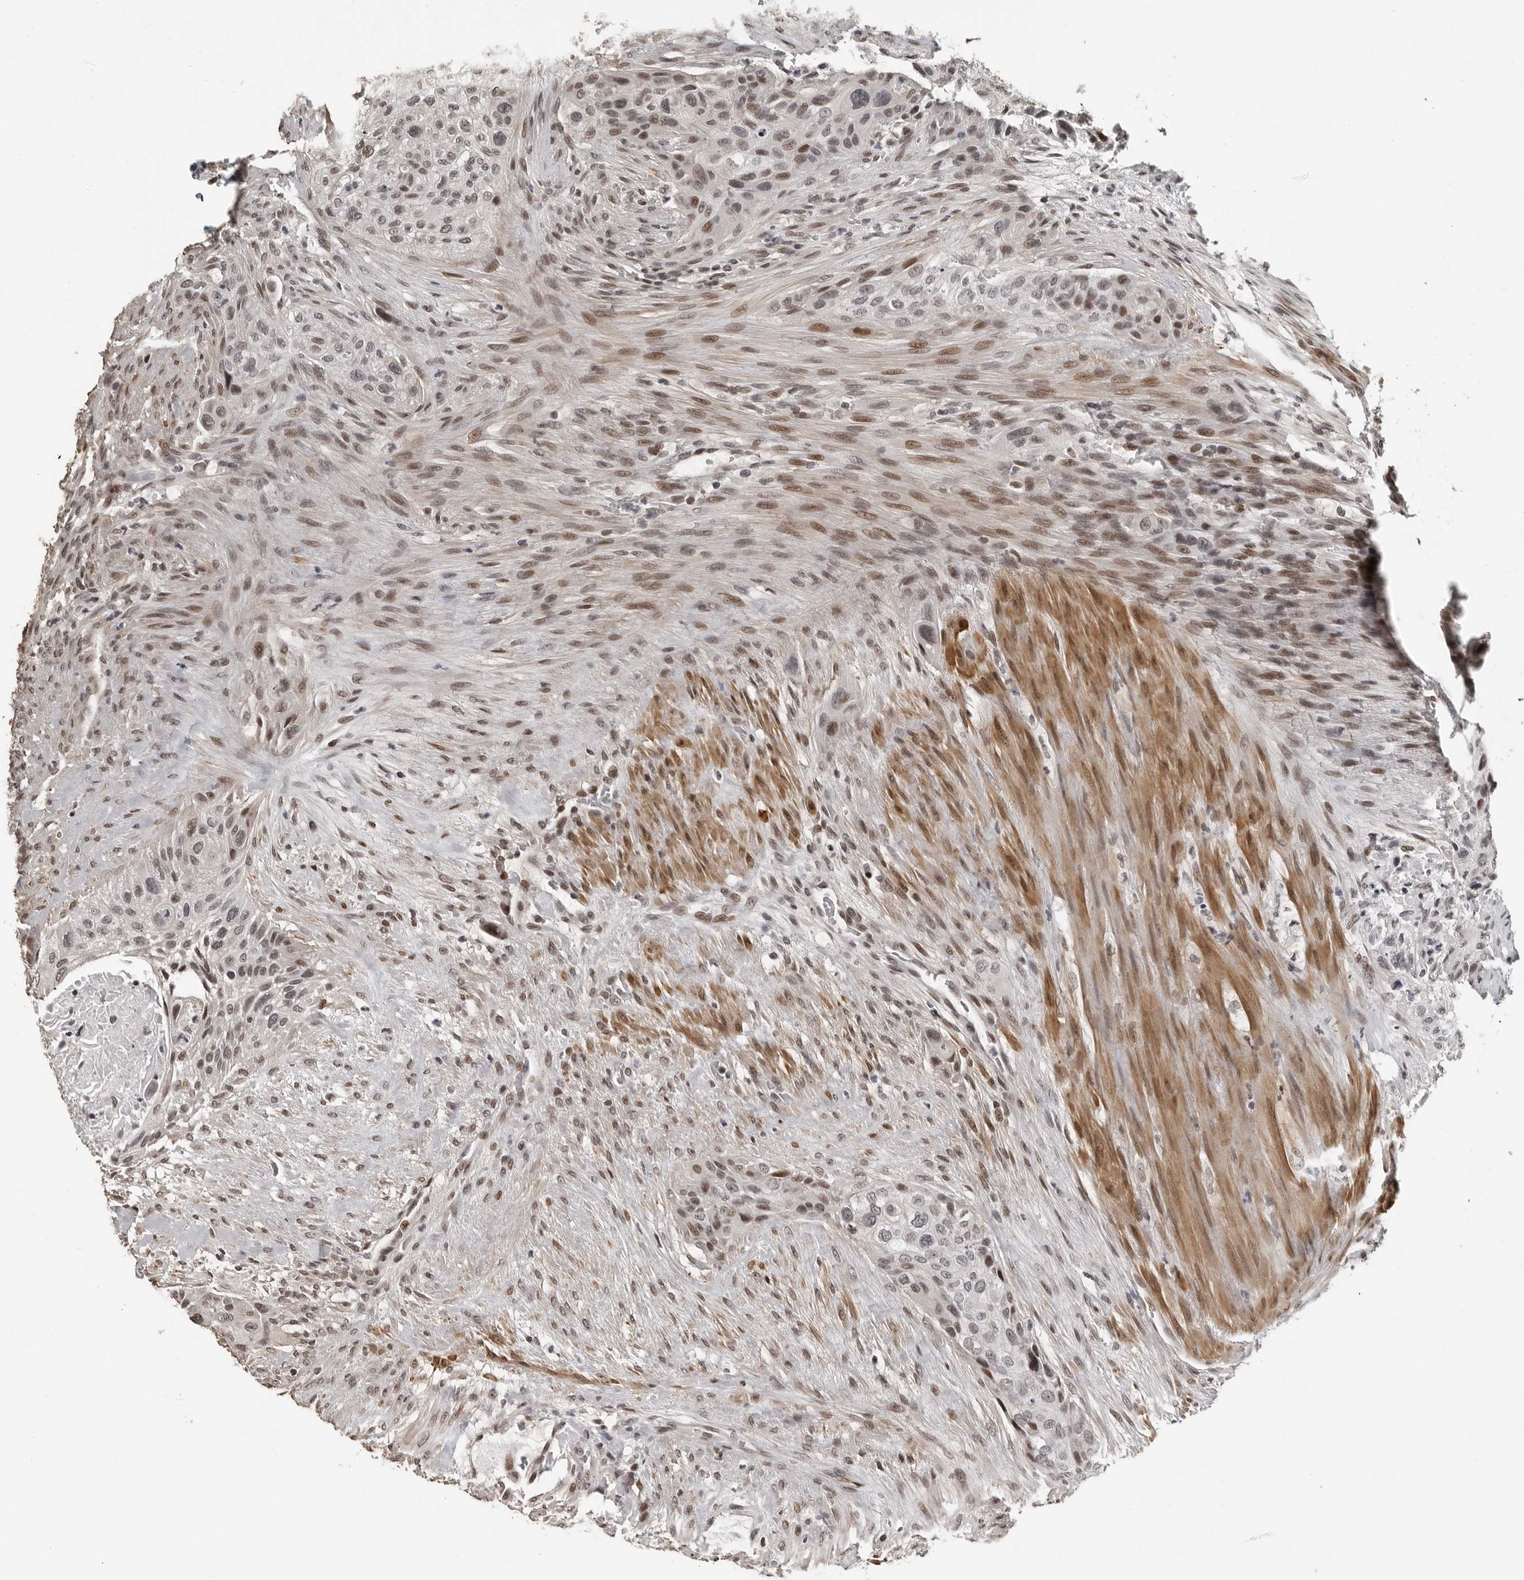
{"staining": {"intensity": "weak", "quantity": ">75%", "location": "nuclear"}, "tissue": "urothelial cancer", "cell_type": "Tumor cells", "image_type": "cancer", "snomed": [{"axis": "morphology", "description": "Urothelial carcinoma, High grade"}, {"axis": "topography", "description": "Urinary bladder"}], "caption": "DAB immunohistochemical staining of high-grade urothelial carcinoma demonstrates weak nuclear protein positivity in about >75% of tumor cells.", "gene": "ORC1", "patient": {"sex": "male", "age": 35}}